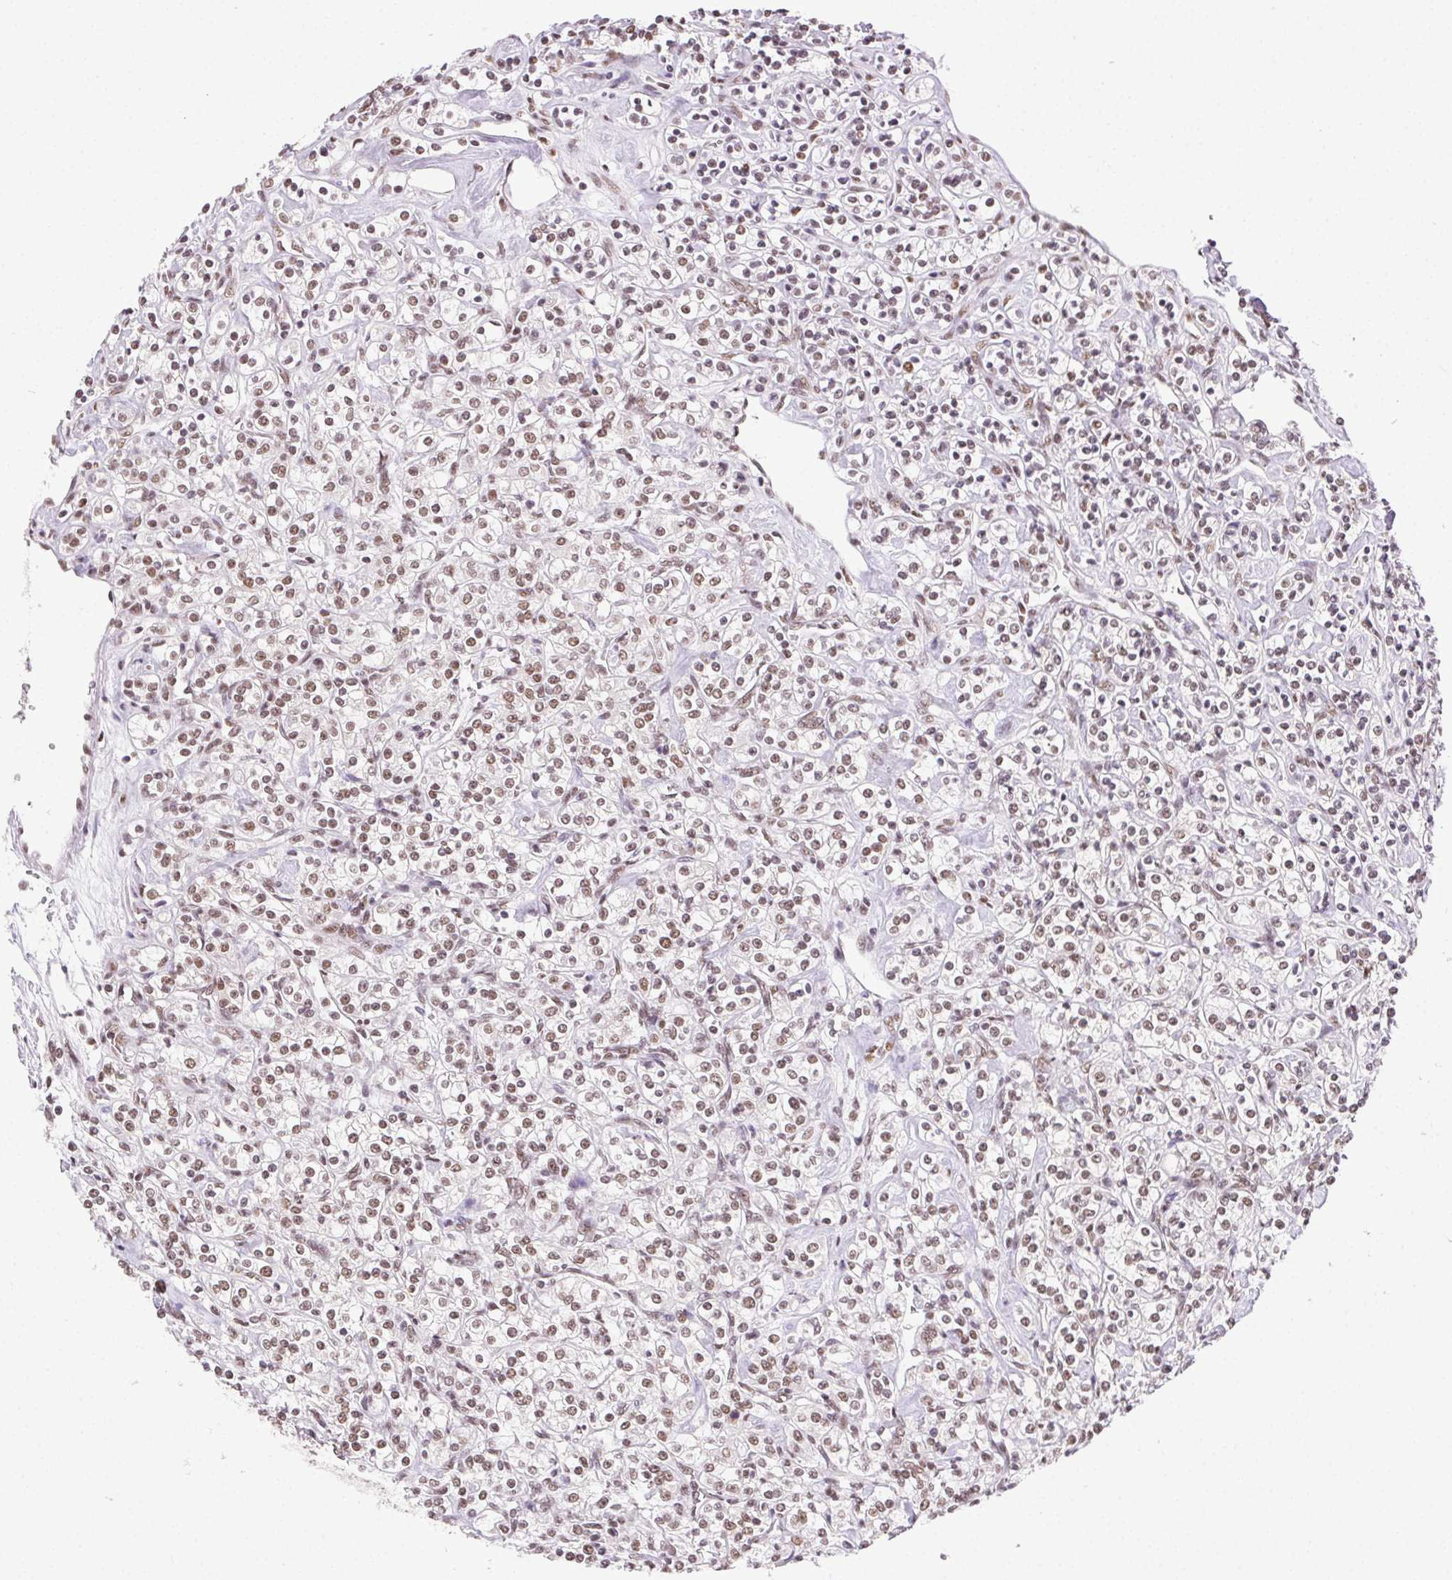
{"staining": {"intensity": "moderate", "quantity": ">75%", "location": "nuclear"}, "tissue": "renal cancer", "cell_type": "Tumor cells", "image_type": "cancer", "snomed": [{"axis": "morphology", "description": "Adenocarcinoma, NOS"}, {"axis": "topography", "description": "Kidney"}], "caption": "Immunohistochemistry histopathology image of renal cancer stained for a protein (brown), which demonstrates medium levels of moderate nuclear positivity in about >75% of tumor cells.", "gene": "TRA2B", "patient": {"sex": "male", "age": 77}}